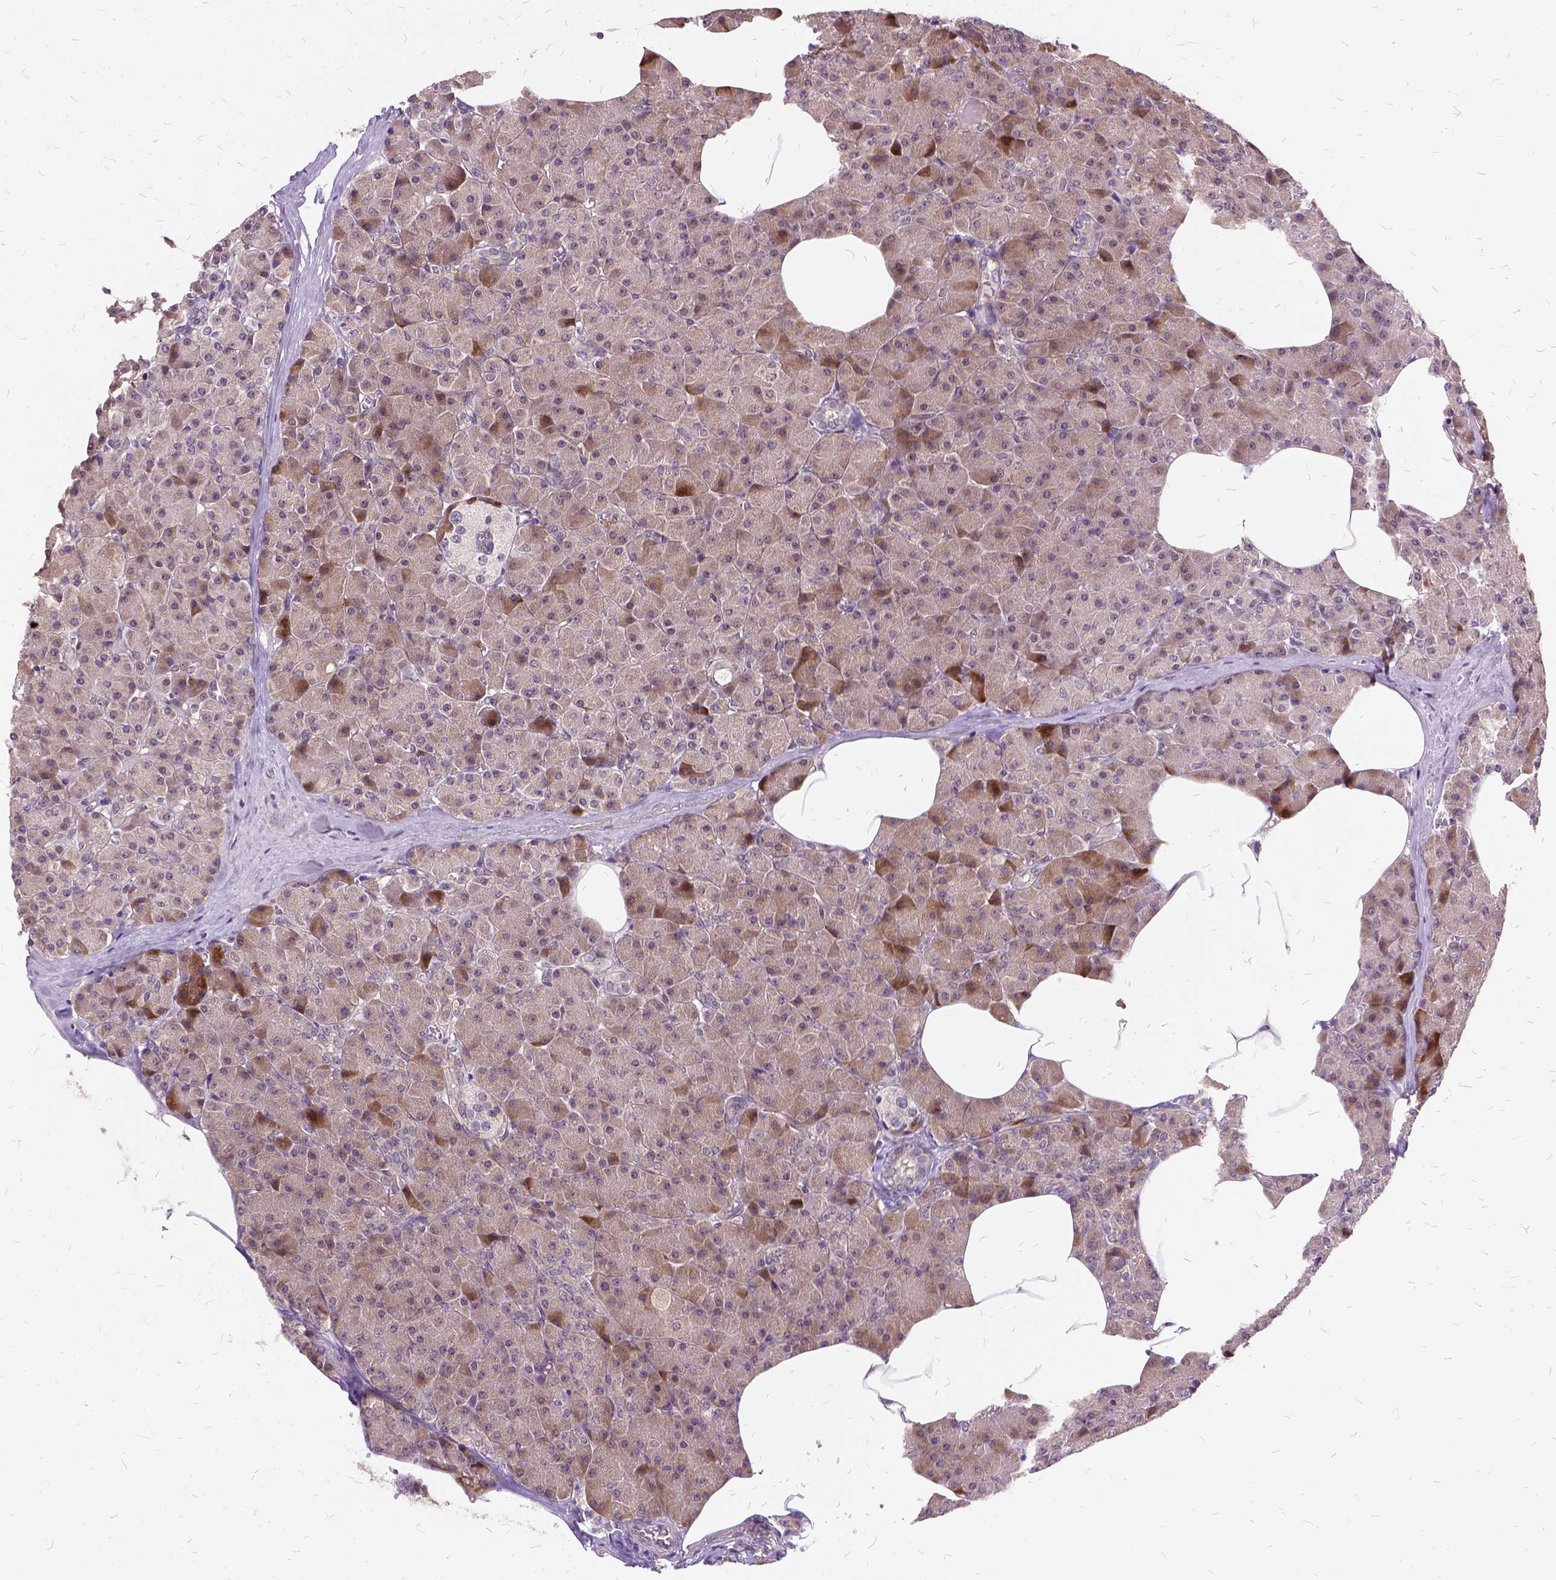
{"staining": {"intensity": "strong", "quantity": "<25%", "location": "cytoplasmic/membranous"}, "tissue": "pancreas", "cell_type": "Exocrine glandular cells", "image_type": "normal", "snomed": [{"axis": "morphology", "description": "Normal tissue, NOS"}, {"axis": "topography", "description": "Pancreas"}], "caption": "Immunohistochemical staining of benign pancreas shows medium levels of strong cytoplasmic/membranous expression in about <25% of exocrine glandular cells.", "gene": "ILRUN", "patient": {"sex": "female", "age": 45}}